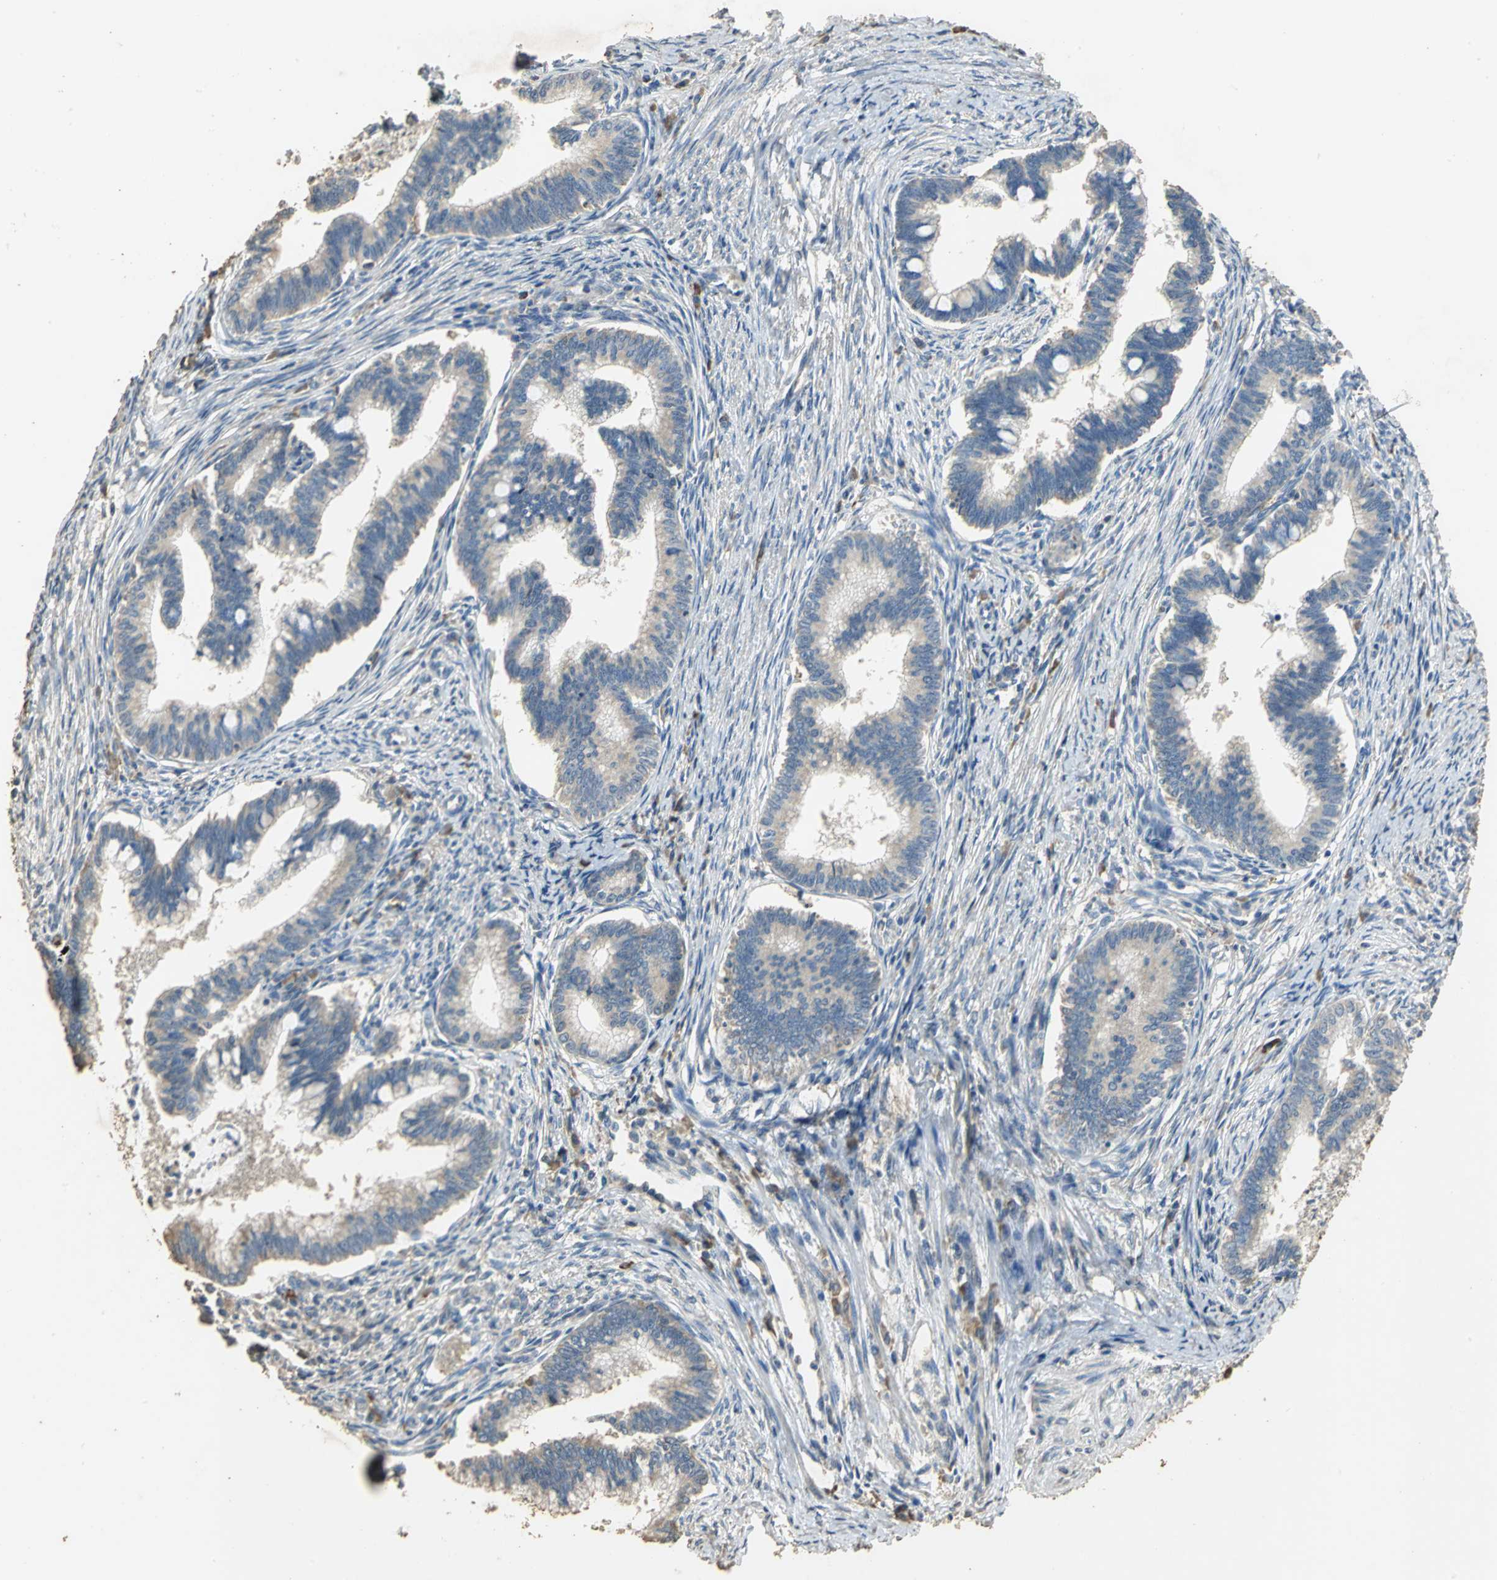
{"staining": {"intensity": "weak", "quantity": "25%-75%", "location": "cytoplasmic/membranous"}, "tissue": "cervical cancer", "cell_type": "Tumor cells", "image_type": "cancer", "snomed": [{"axis": "morphology", "description": "Adenocarcinoma, NOS"}, {"axis": "topography", "description": "Cervix"}], "caption": "A histopathology image of human adenocarcinoma (cervical) stained for a protein demonstrates weak cytoplasmic/membranous brown staining in tumor cells.", "gene": "ACSL4", "patient": {"sex": "female", "age": 36}}